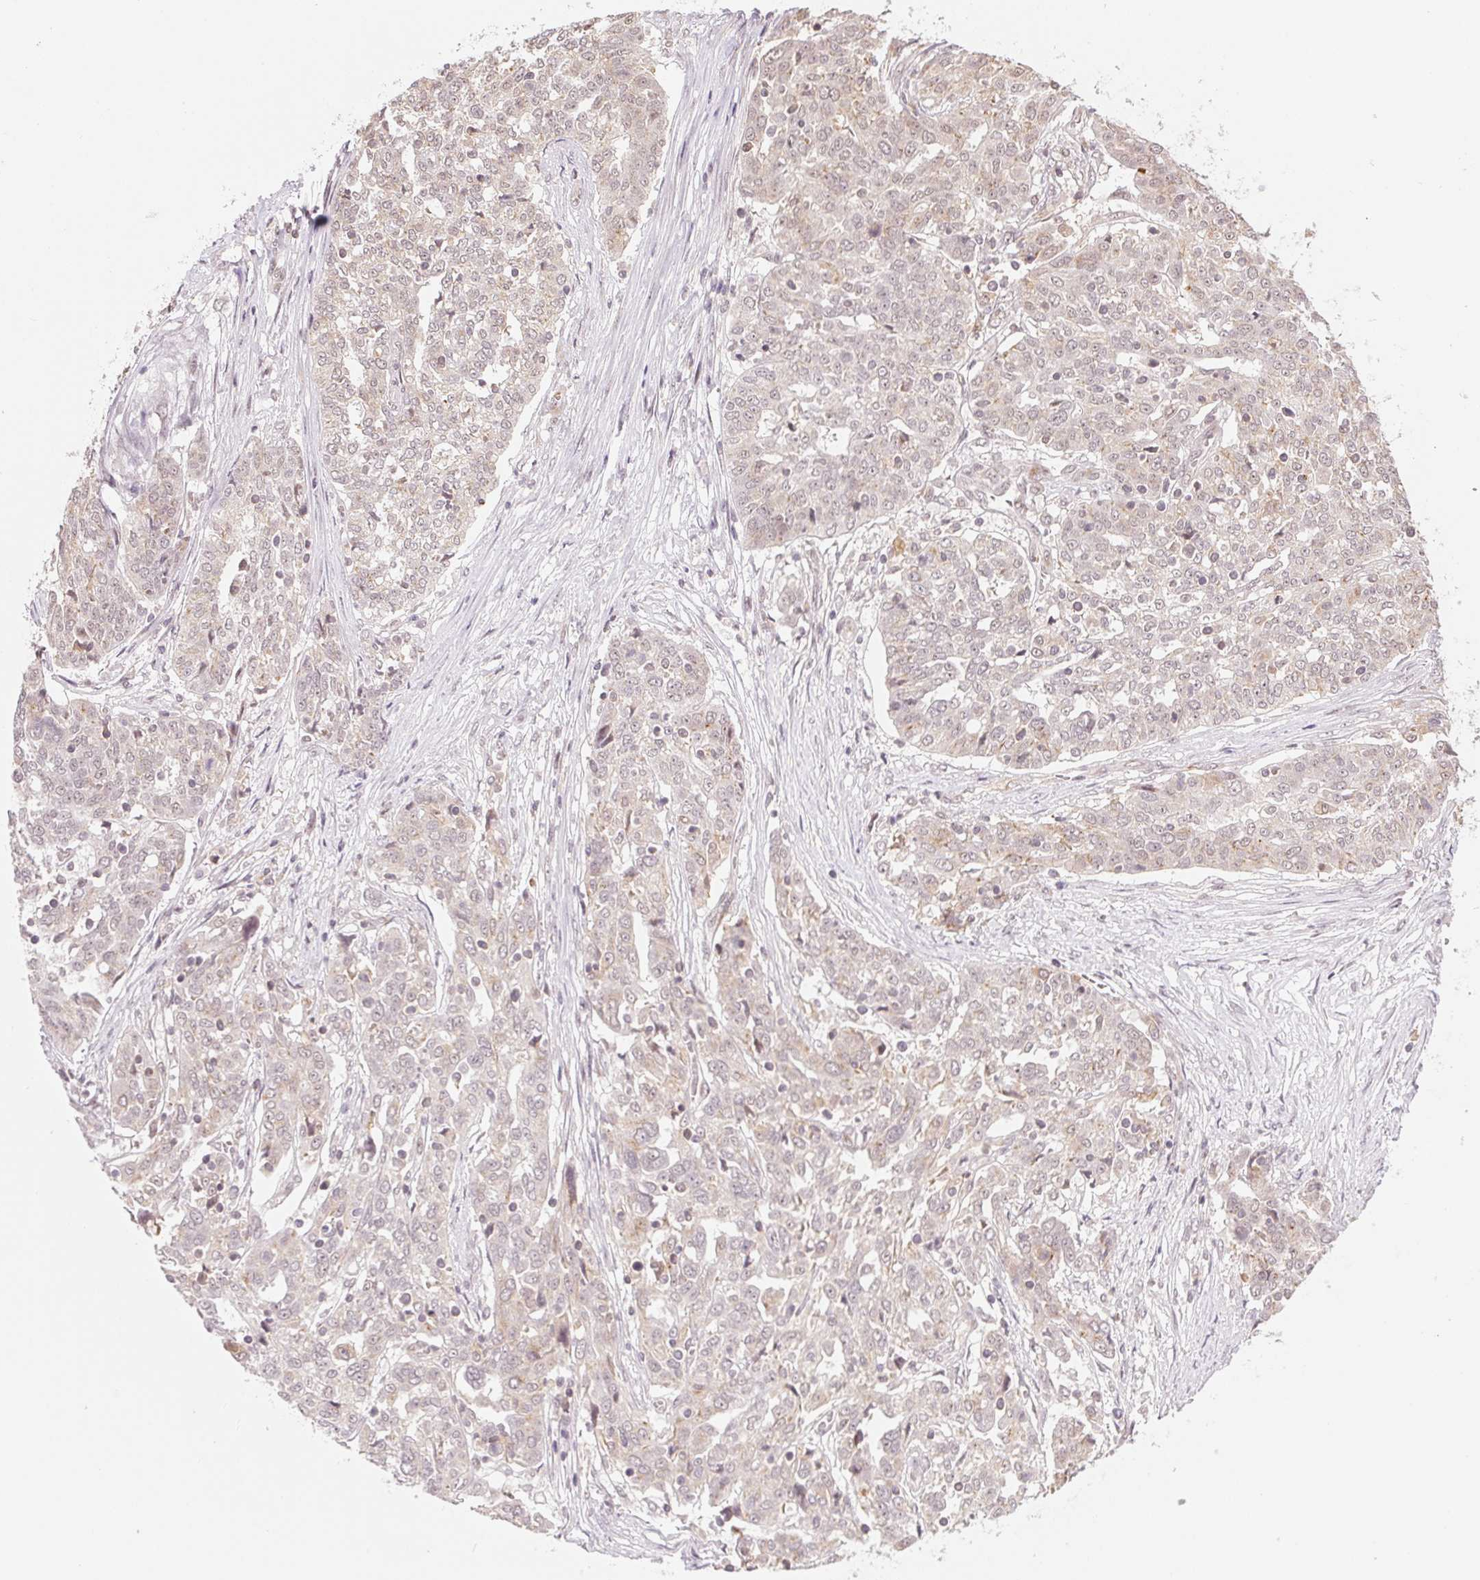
{"staining": {"intensity": "weak", "quantity": "<25%", "location": "cytoplasmic/membranous"}, "tissue": "ovarian cancer", "cell_type": "Tumor cells", "image_type": "cancer", "snomed": [{"axis": "morphology", "description": "Cystadenocarcinoma, serous, NOS"}, {"axis": "topography", "description": "Ovary"}], "caption": "The histopathology image shows no significant expression in tumor cells of serous cystadenocarcinoma (ovarian). (DAB (3,3'-diaminobenzidine) IHC, high magnification).", "gene": "GRHL3", "patient": {"sex": "female", "age": 67}}